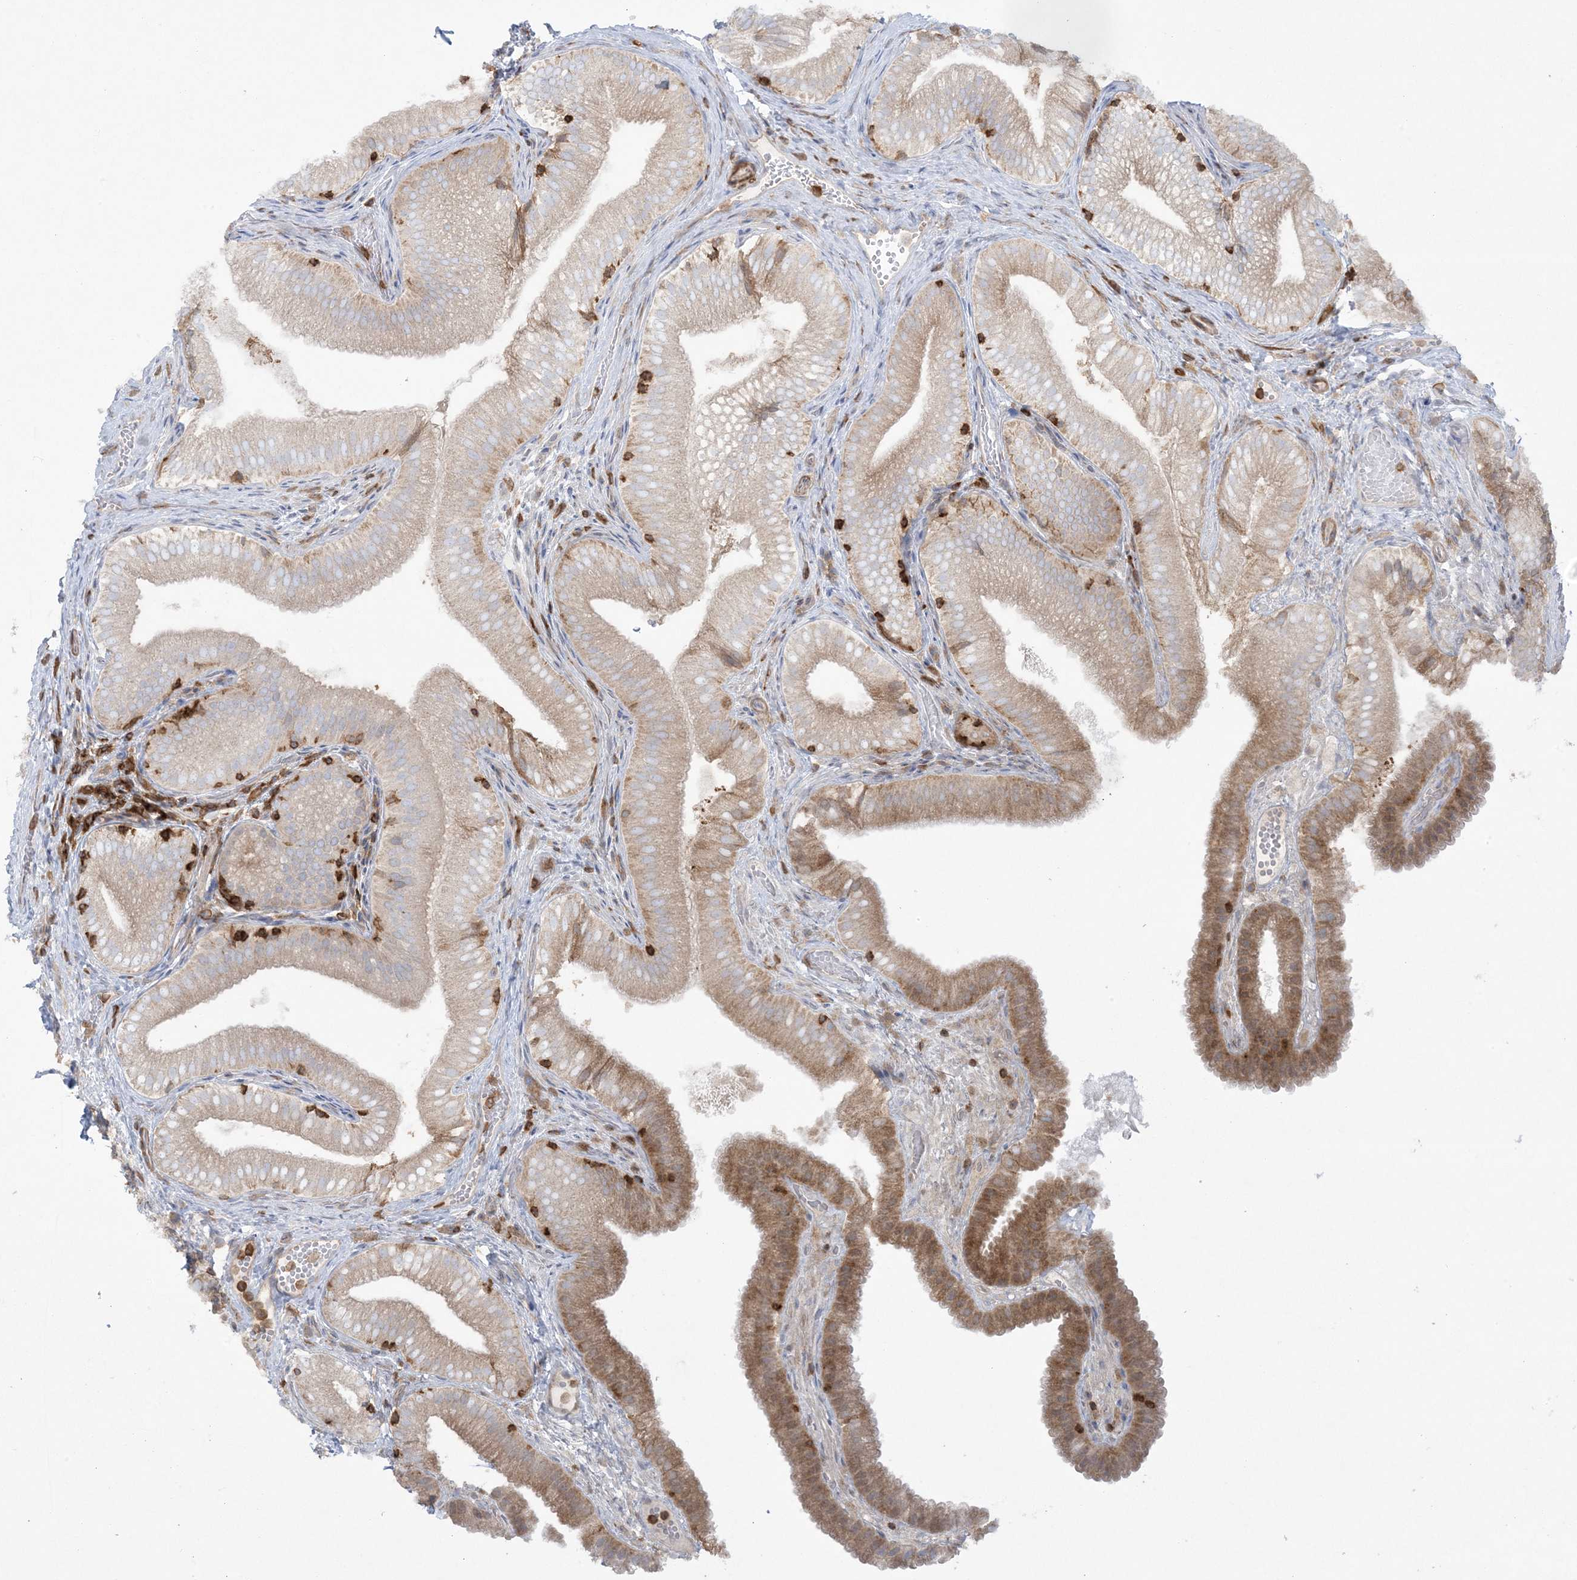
{"staining": {"intensity": "moderate", "quantity": "25%-75%", "location": "cytoplasmic/membranous"}, "tissue": "gallbladder", "cell_type": "Glandular cells", "image_type": "normal", "snomed": [{"axis": "morphology", "description": "Normal tissue, NOS"}, {"axis": "topography", "description": "Gallbladder"}], "caption": "Immunohistochemistry (IHC) image of benign gallbladder: human gallbladder stained using immunohistochemistry (IHC) displays medium levels of moderate protein expression localized specifically in the cytoplasmic/membranous of glandular cells, appearing as a cytoplasmic/membranous brown color.", "gene": "ARHGAP30", "patient": {"sex": "female", "age": 30}}